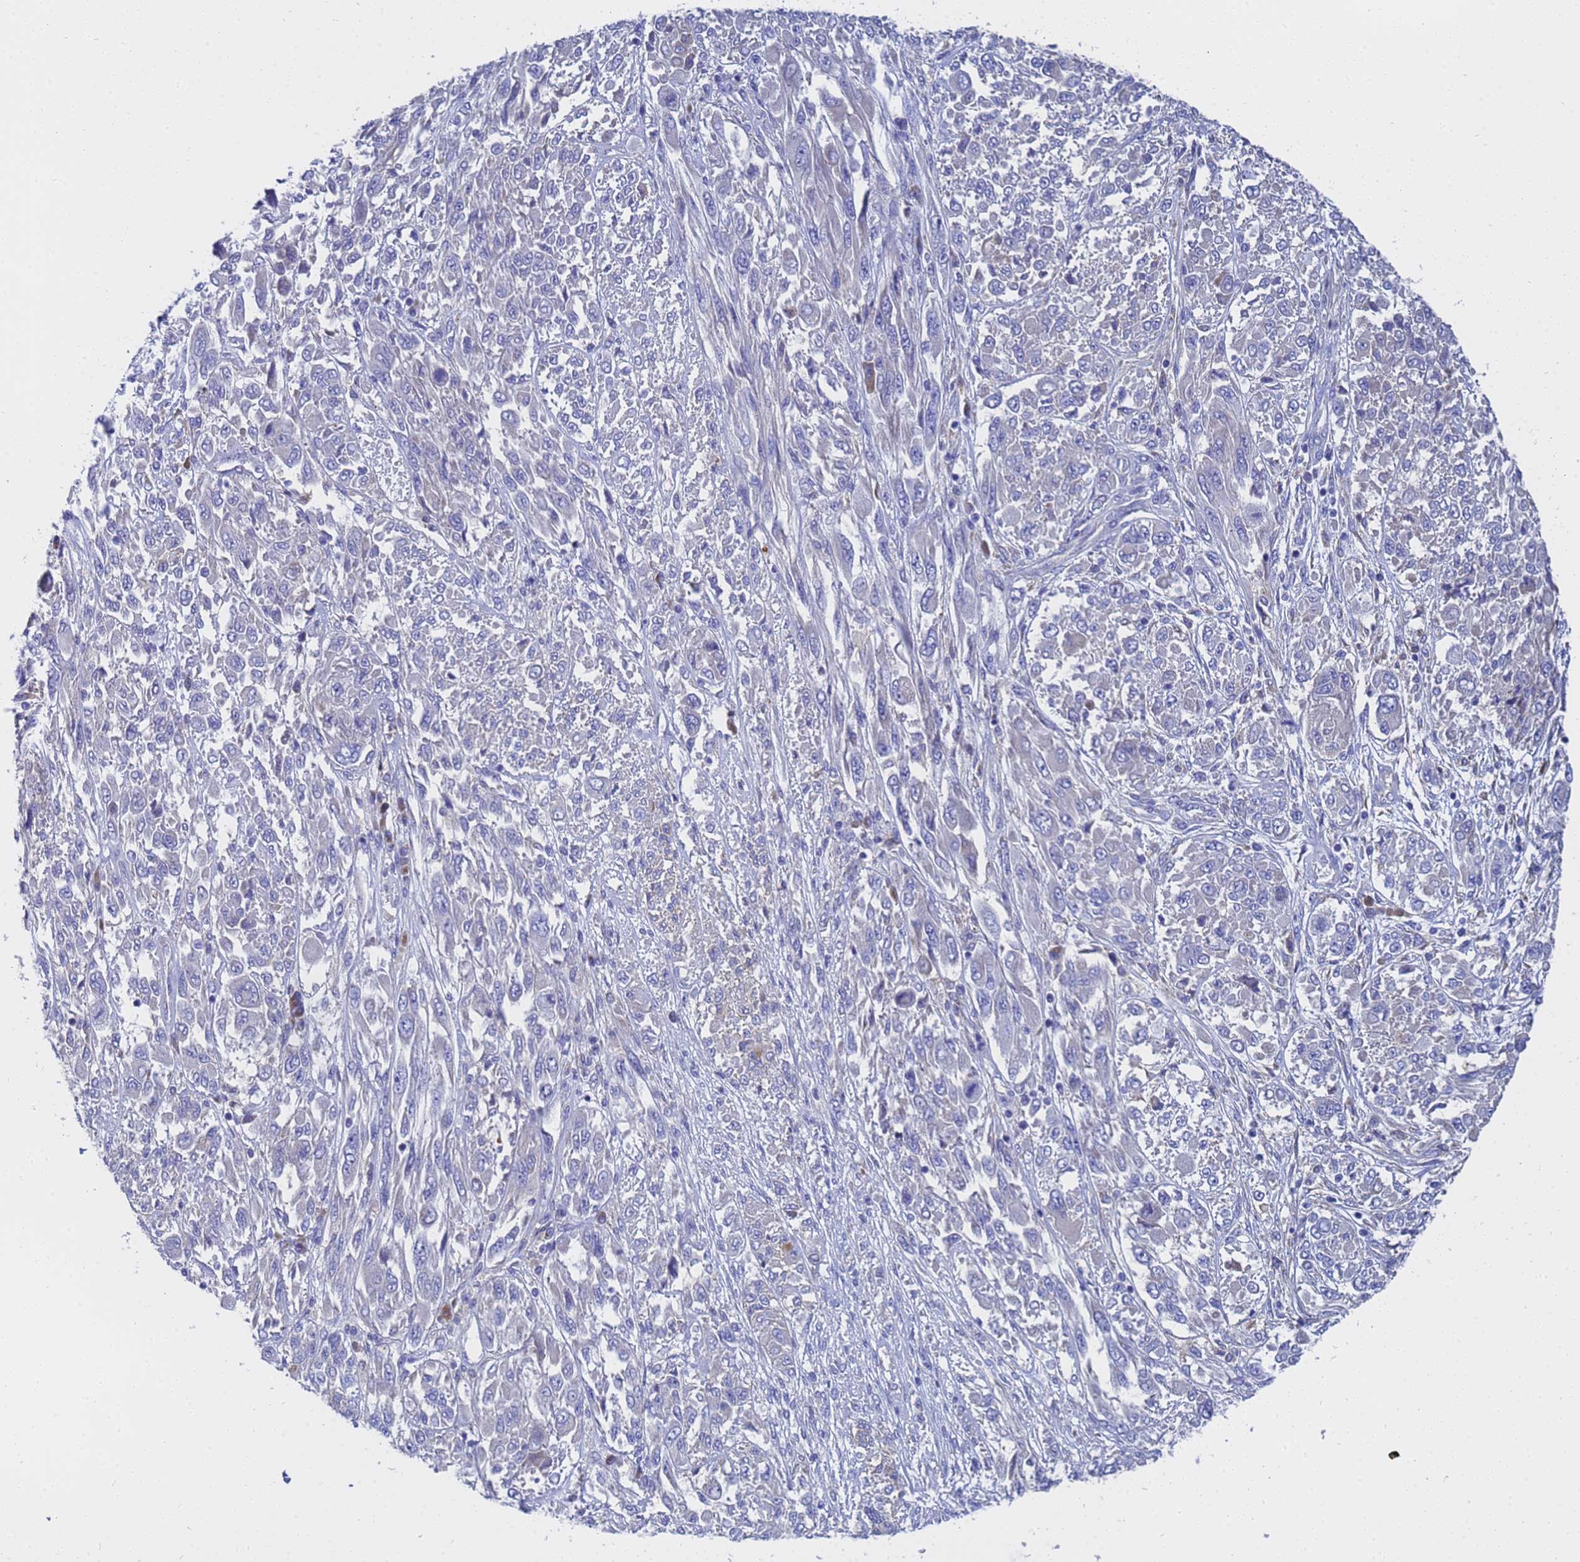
{"staining": {"intensity": "negative", "quantity": "none", "location": "none"}, "tissue": "melanoma", "cell_type": "Tumor cells", "image_type": "cancer", "snomed": [{"axis": "morphology", "description": "Malignant melanoma, NOS"}, {"axis": "topography", "description": "Skin"}], "caption": "An immunohistochemistry (IHC) micrograph of melanoma is shown. There is no staining in tumor cells of melanoma. (Brightfield microscopy of DAB (3,3'-diaminobenzidine) immunohistochemistry (IHC) at high magnification).", "gene": "TM4SF4", "patient": {"sex": "female", "age": 91}}